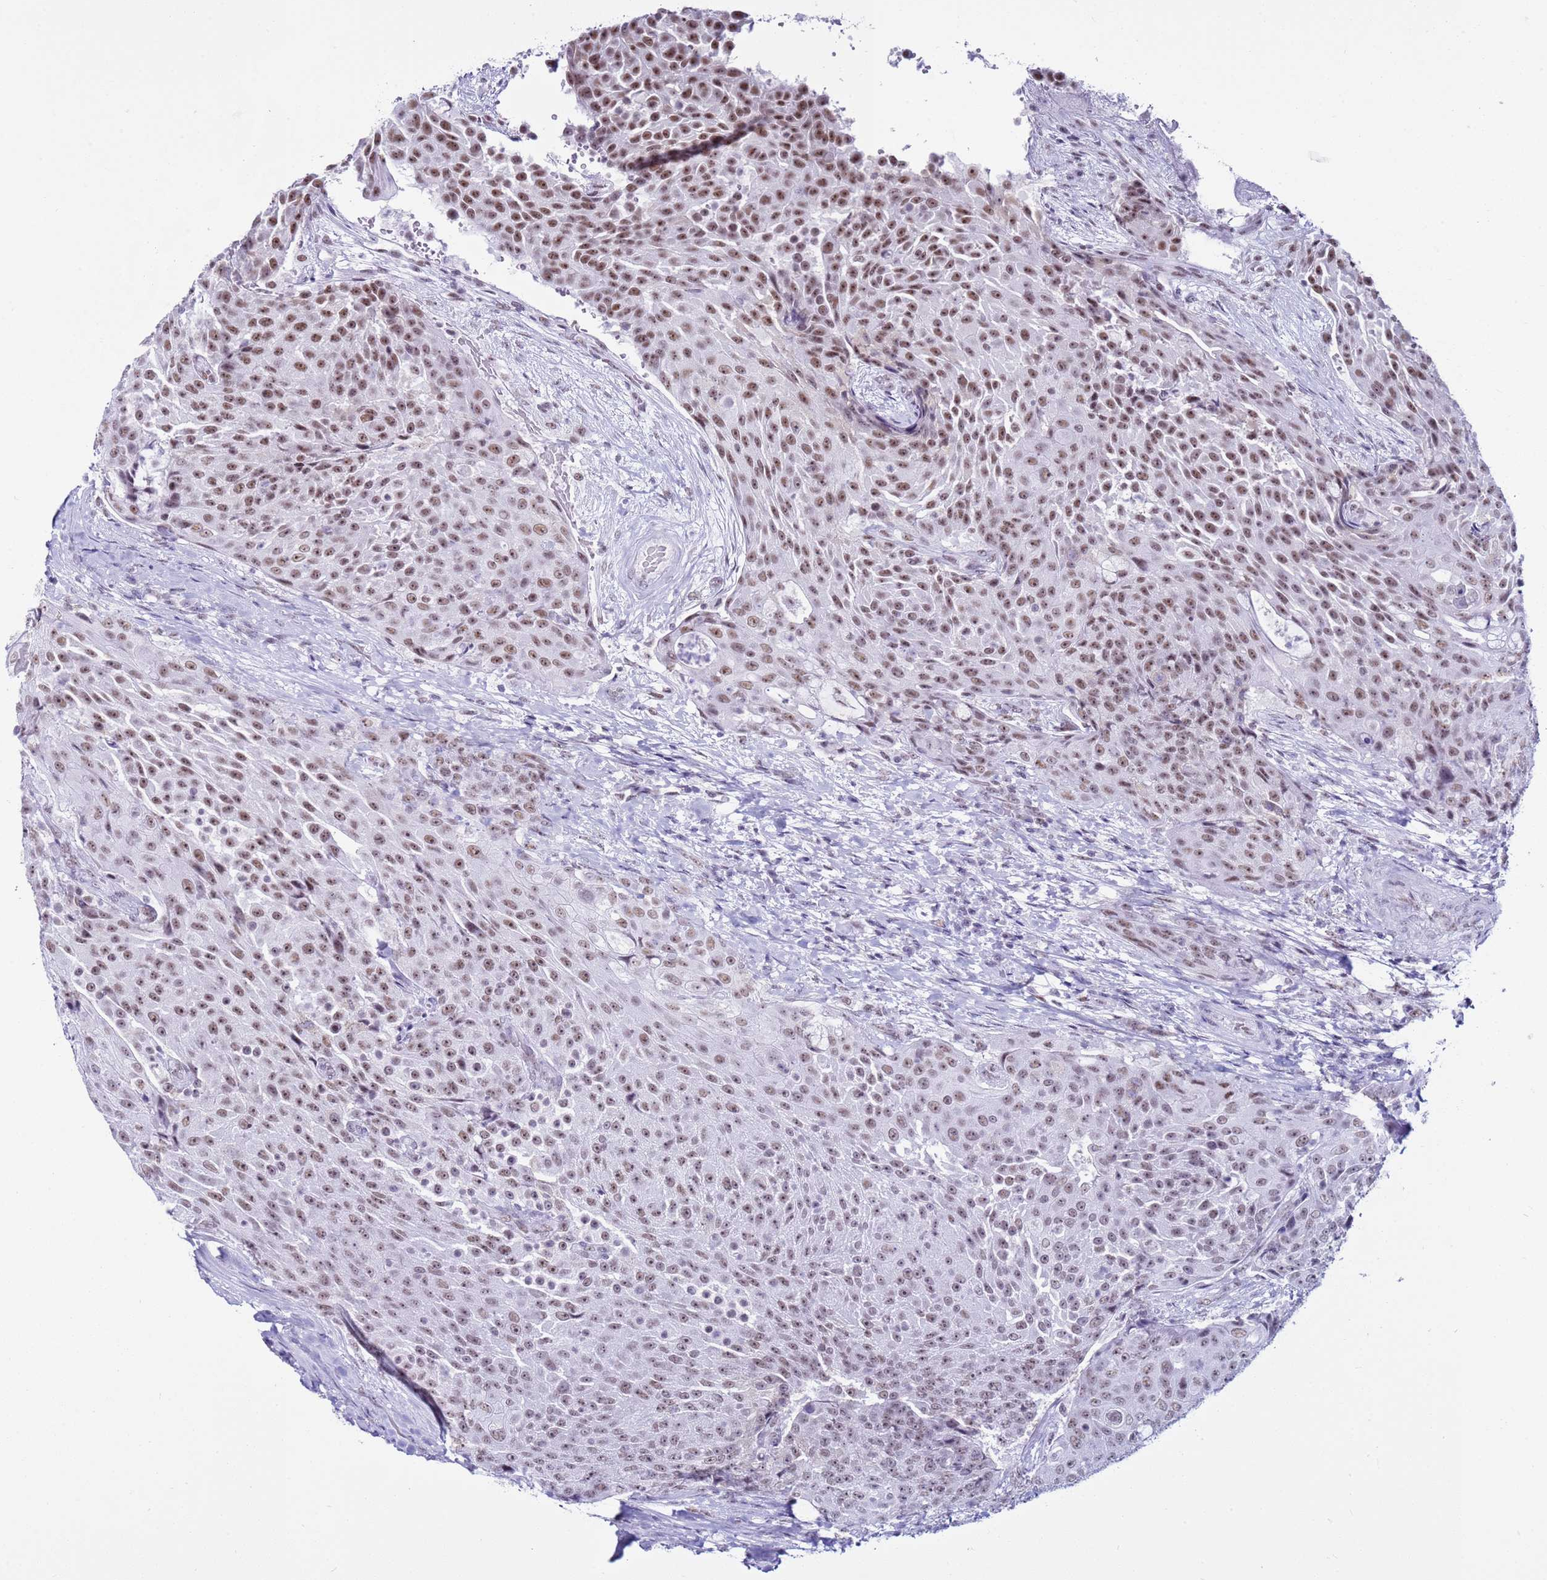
{"staining": {"intensity": "moderate", "quantity": ">75%", "location": "nuclear"}, "tissue": "urothelial cancer", "cell_type": "Tumor cells", "image_type": "cancer", "snomed": [{"axis": "morphology", "description": "Urothelial carcinoma, High grade"}, {"axis": "topography", "description": "Urinary bladder"}], "caption": "High-power microscopy captured an IHC image of high-grade urothelial carcinoma, revealing moderate nuclear expression in about >75% of tumor cells. The staining is performed using DAB (3,3'-diaminobenzidine) brown chromogen to label protein expression. The nuclei are counter-stained blue using hematoxylin.", "gene": "DHX15", "patient": {"sex": "female", "age": 63}}